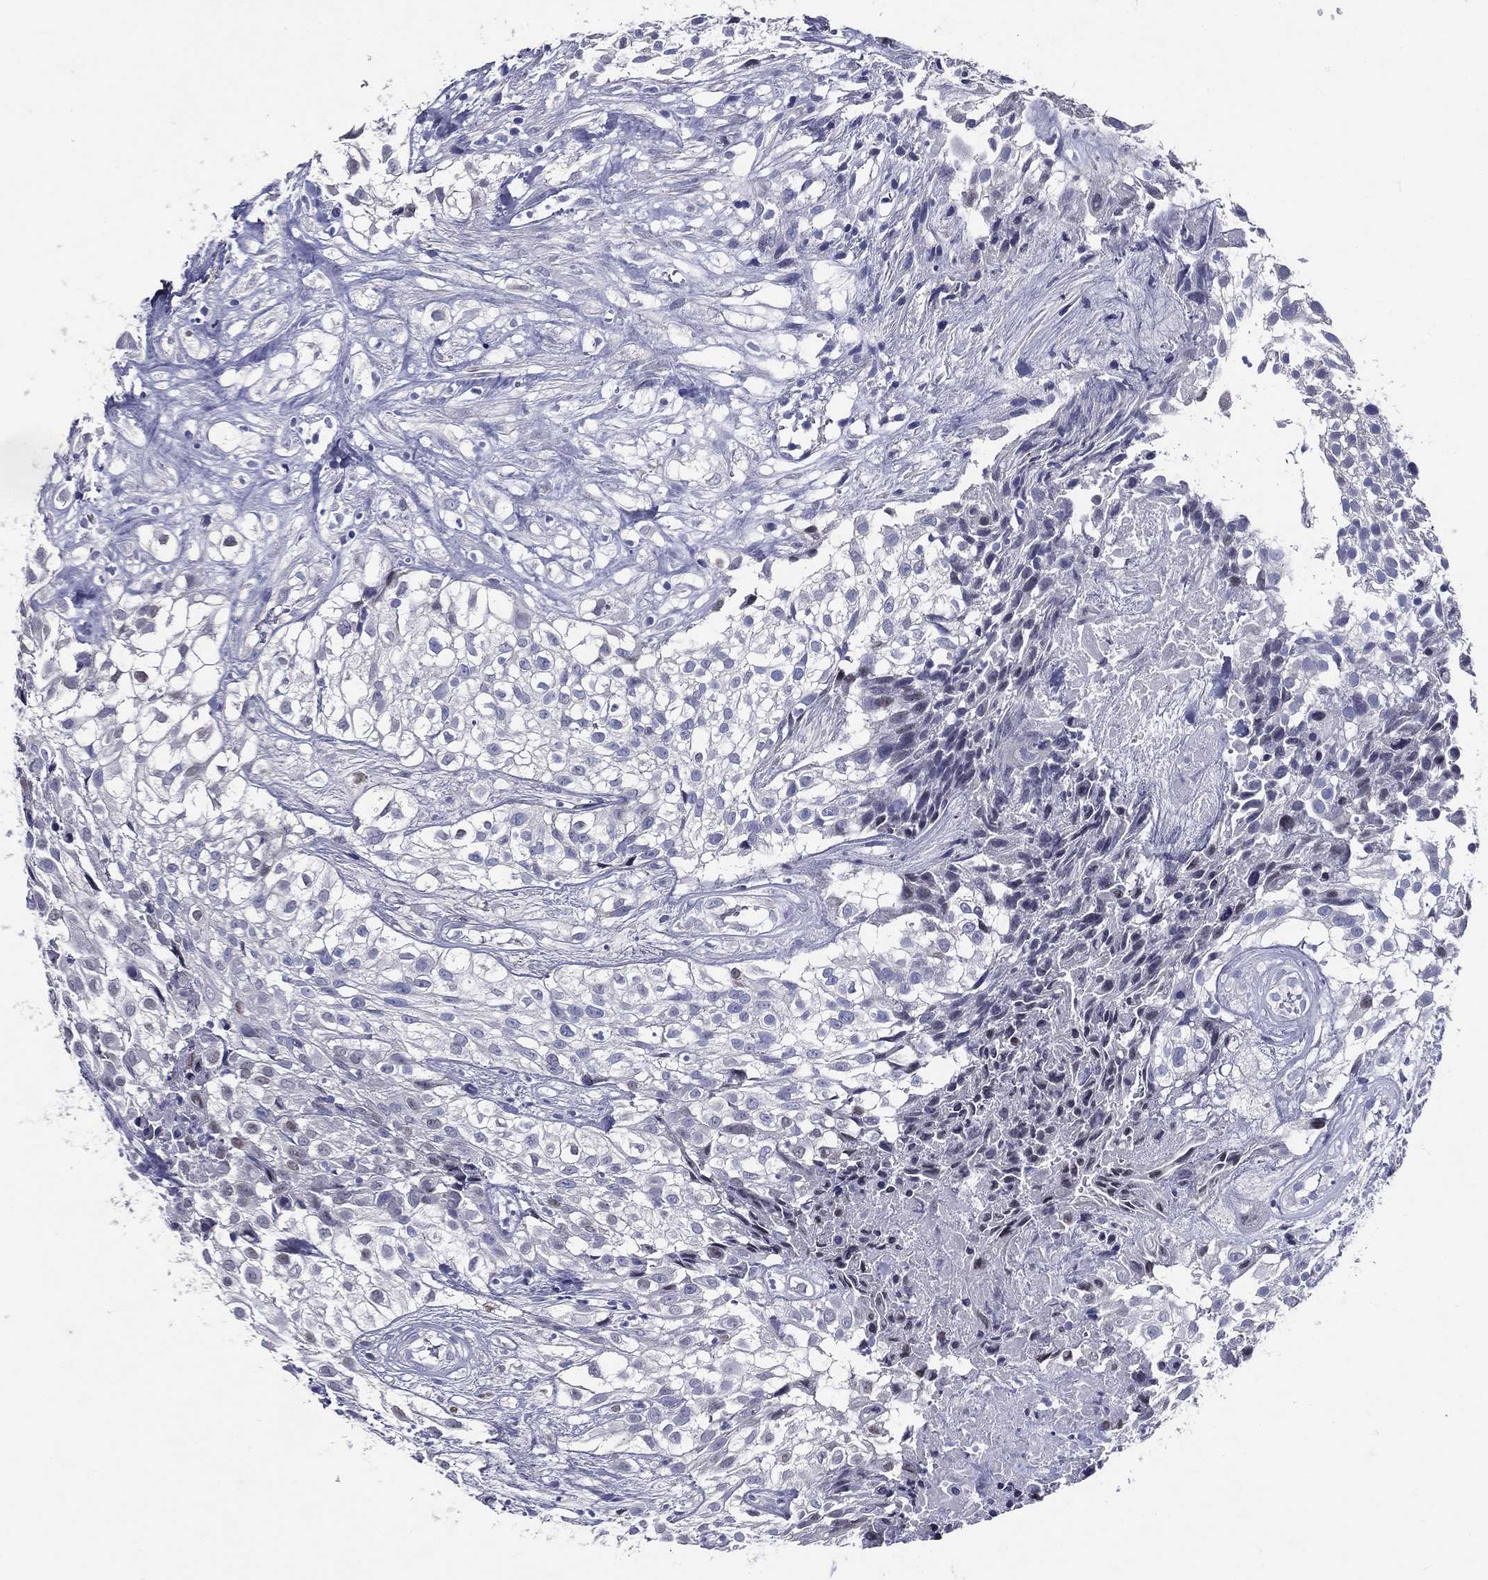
{"staining": {"intensity": "negative", "quantity": "none", "location": "none"}, "tissue": "urothelial cancer", "cell_type": "Tumor cells", "image_type": "cancer", "snomed": [{"axis": "morphology", "description": "Urothelial carcinoma, High grade"}, {"axis": "topography", "description": "Urinary bladder"}], "caption": "This is a micrograph of immunohistochemistry staining of urothelial cancer, which shows no positivity in tumor cells.", "gene": "TGM1", "patient": {"sex": "male", "age": 56}}